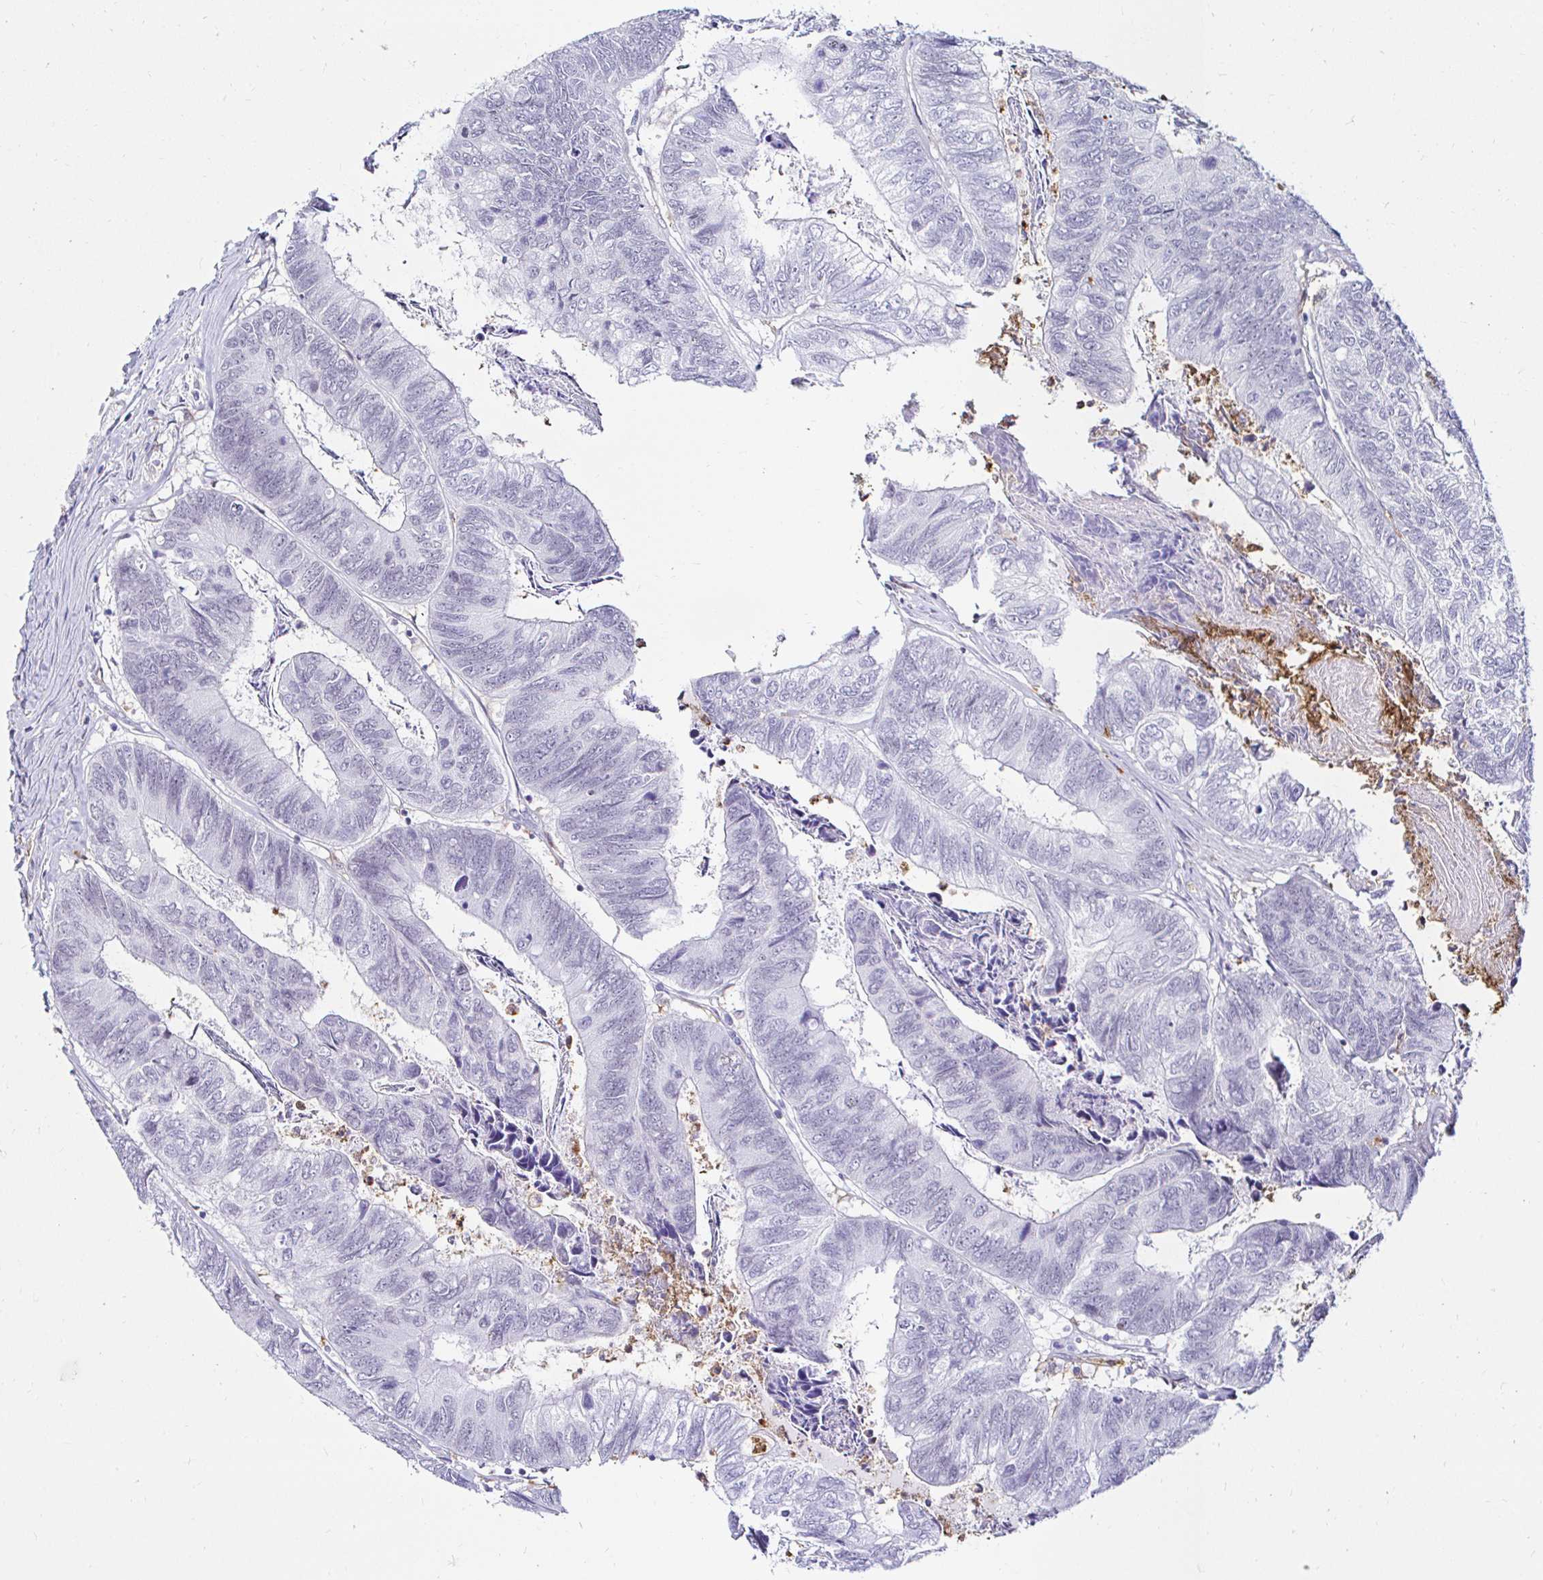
{"staining": {"intensity": "negative", "quantity": "none", "location": "none"}, "tissue": "colorectal cancer", "cell_type": "Tumor cells", "image_type": "cancer", "snomed": [{"axis": "morphology", "description": "Adenocarcinoma, NOS"}, {"axis": "topography", "description": "Colon"}], "caption": "IHC of human adenocarcinoma (colorectal) reveals no staining in tumor cells. The staining is performed using DAB (3,3'-diaminobenzidine) brown chromogen with nuclei counter-stained in using hematoxylin.", "gene": "CYBB", "patient": {"sex": "female", "age": 67}}